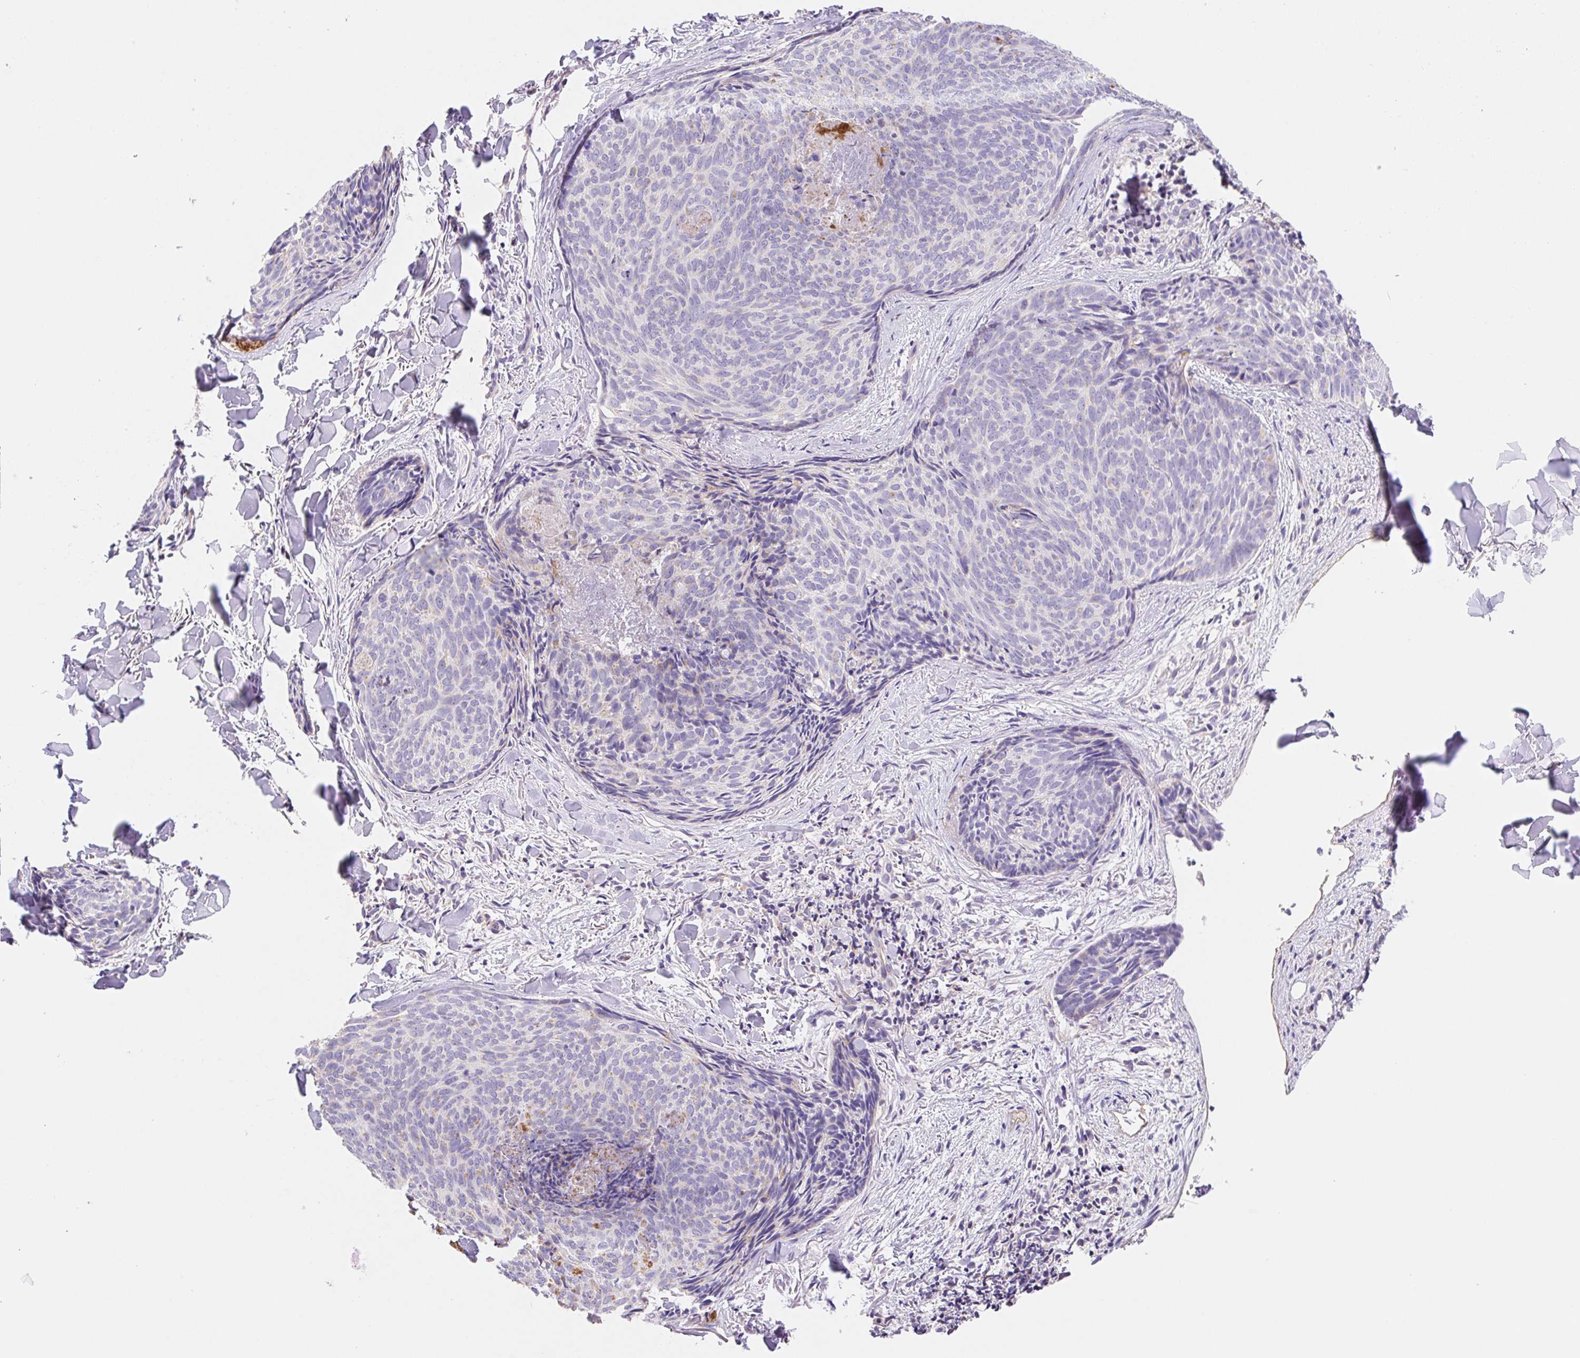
{"staining": {"intensity": "negative", "quantity": "none", "location": "none"}, "tissue": "skin cancer", "cell_type": "Tumor cells", "image_type": "cancer", "snomed": [{"axis": "morphology", "description": "Basal cell carcinoma"}, {"axis": "topography", "description": "Skin"}], "caption": "Skin basal cell carcinoma was stained to show a protein in brown. There is no significant expression in tumor cells.", "gene": "FKBP6", "patient": {"sex": "female", "age": 82}}